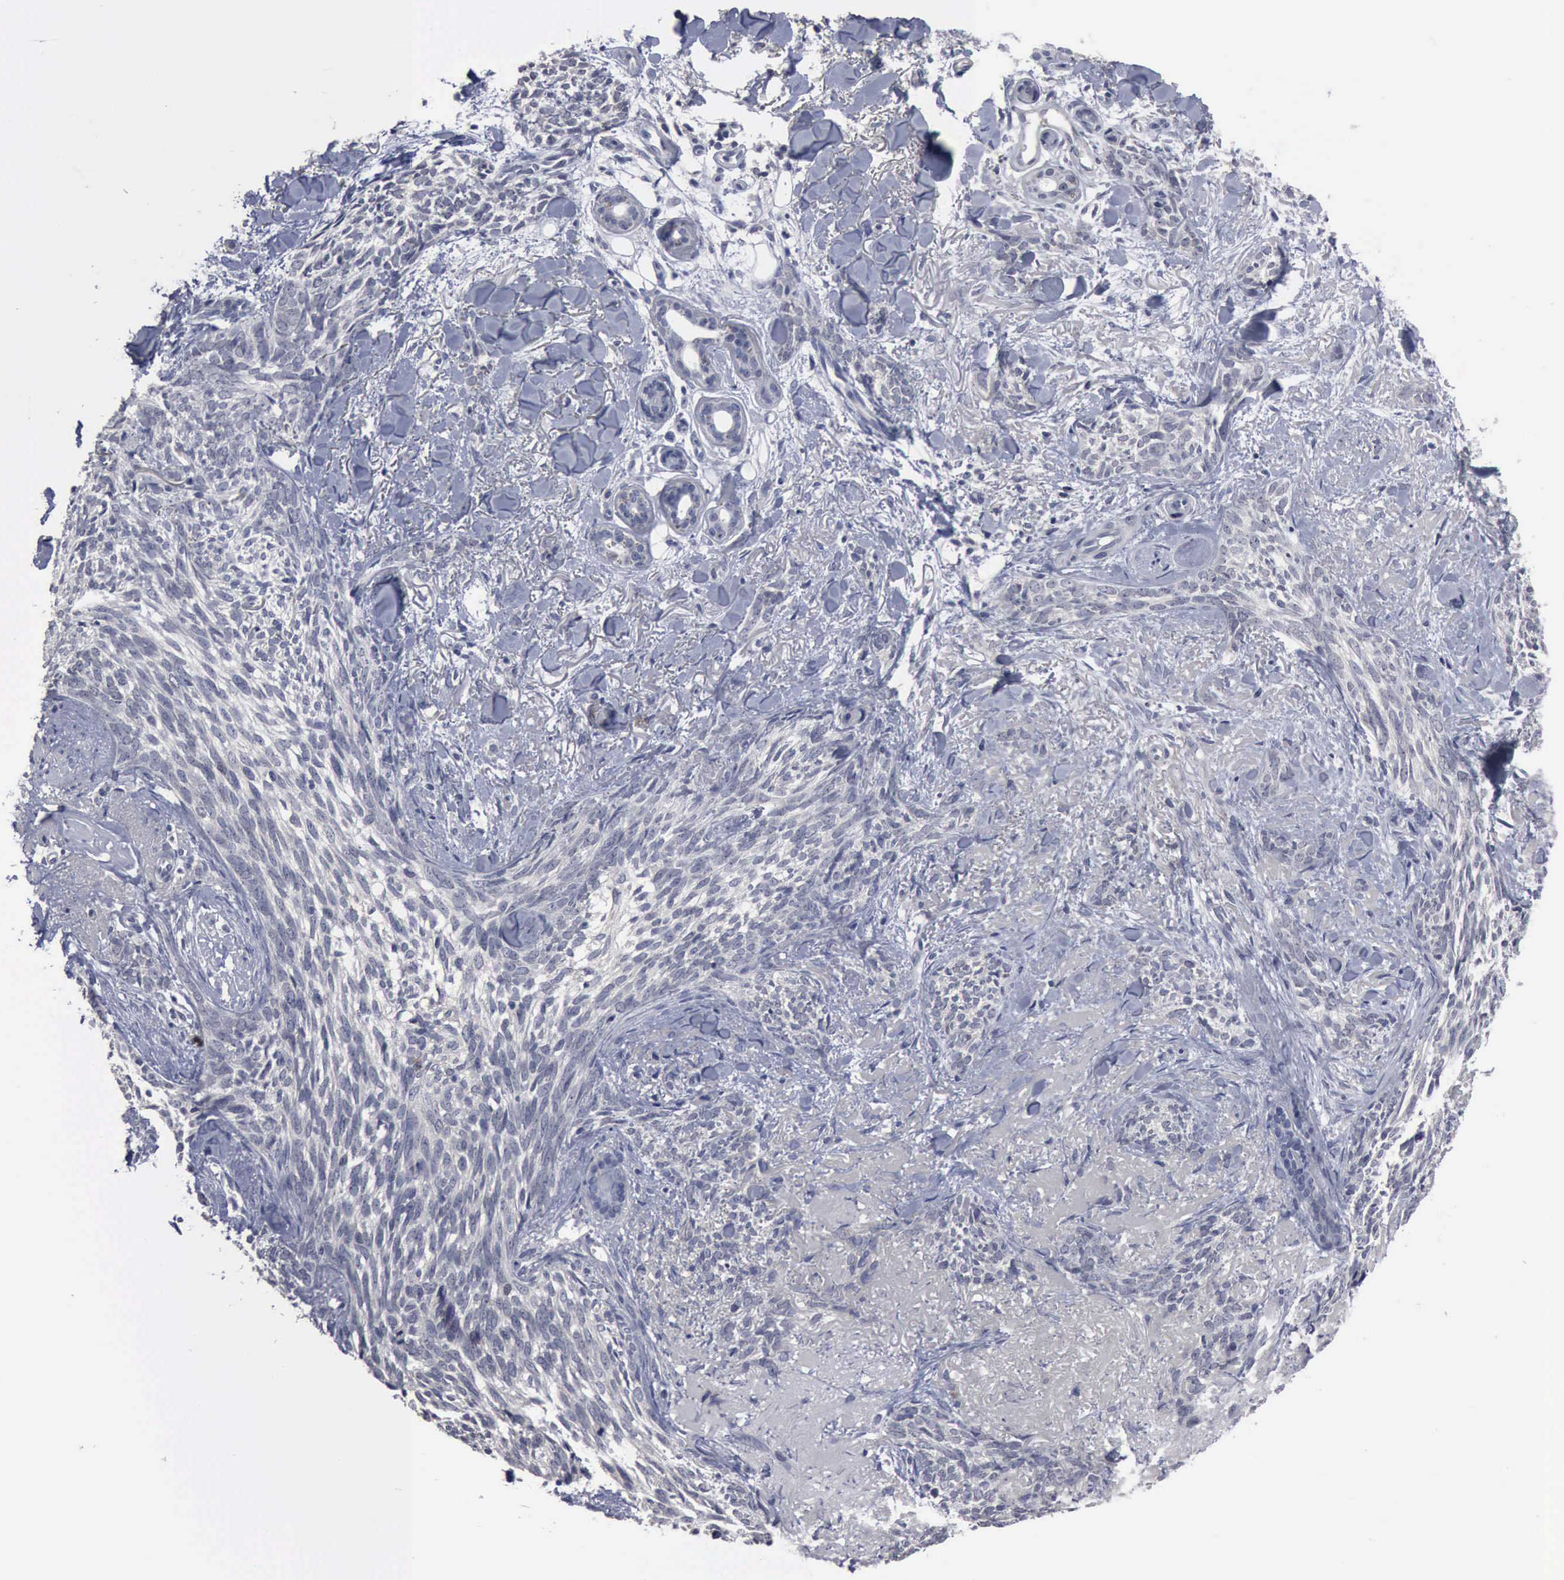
{"staining": {"intensity": "negative", "quantity": "none", "location": "none"}, "tissue": "skin cancer", "cell_type": "Tumor cells", "image_type": "cancer", "snomed": [{"axis": "morphology", "description": "Basal cell carcinoma"}, {"axis": "topography", "description": "Skin"}], "caption": "An immunohistochemistry (IHC) photomicrograph of skin cancer is shown. There is no staining in tumor cells of skin cancer.", "gene": "MYO18B", "patient": {"sex": "female", "age": 81}}